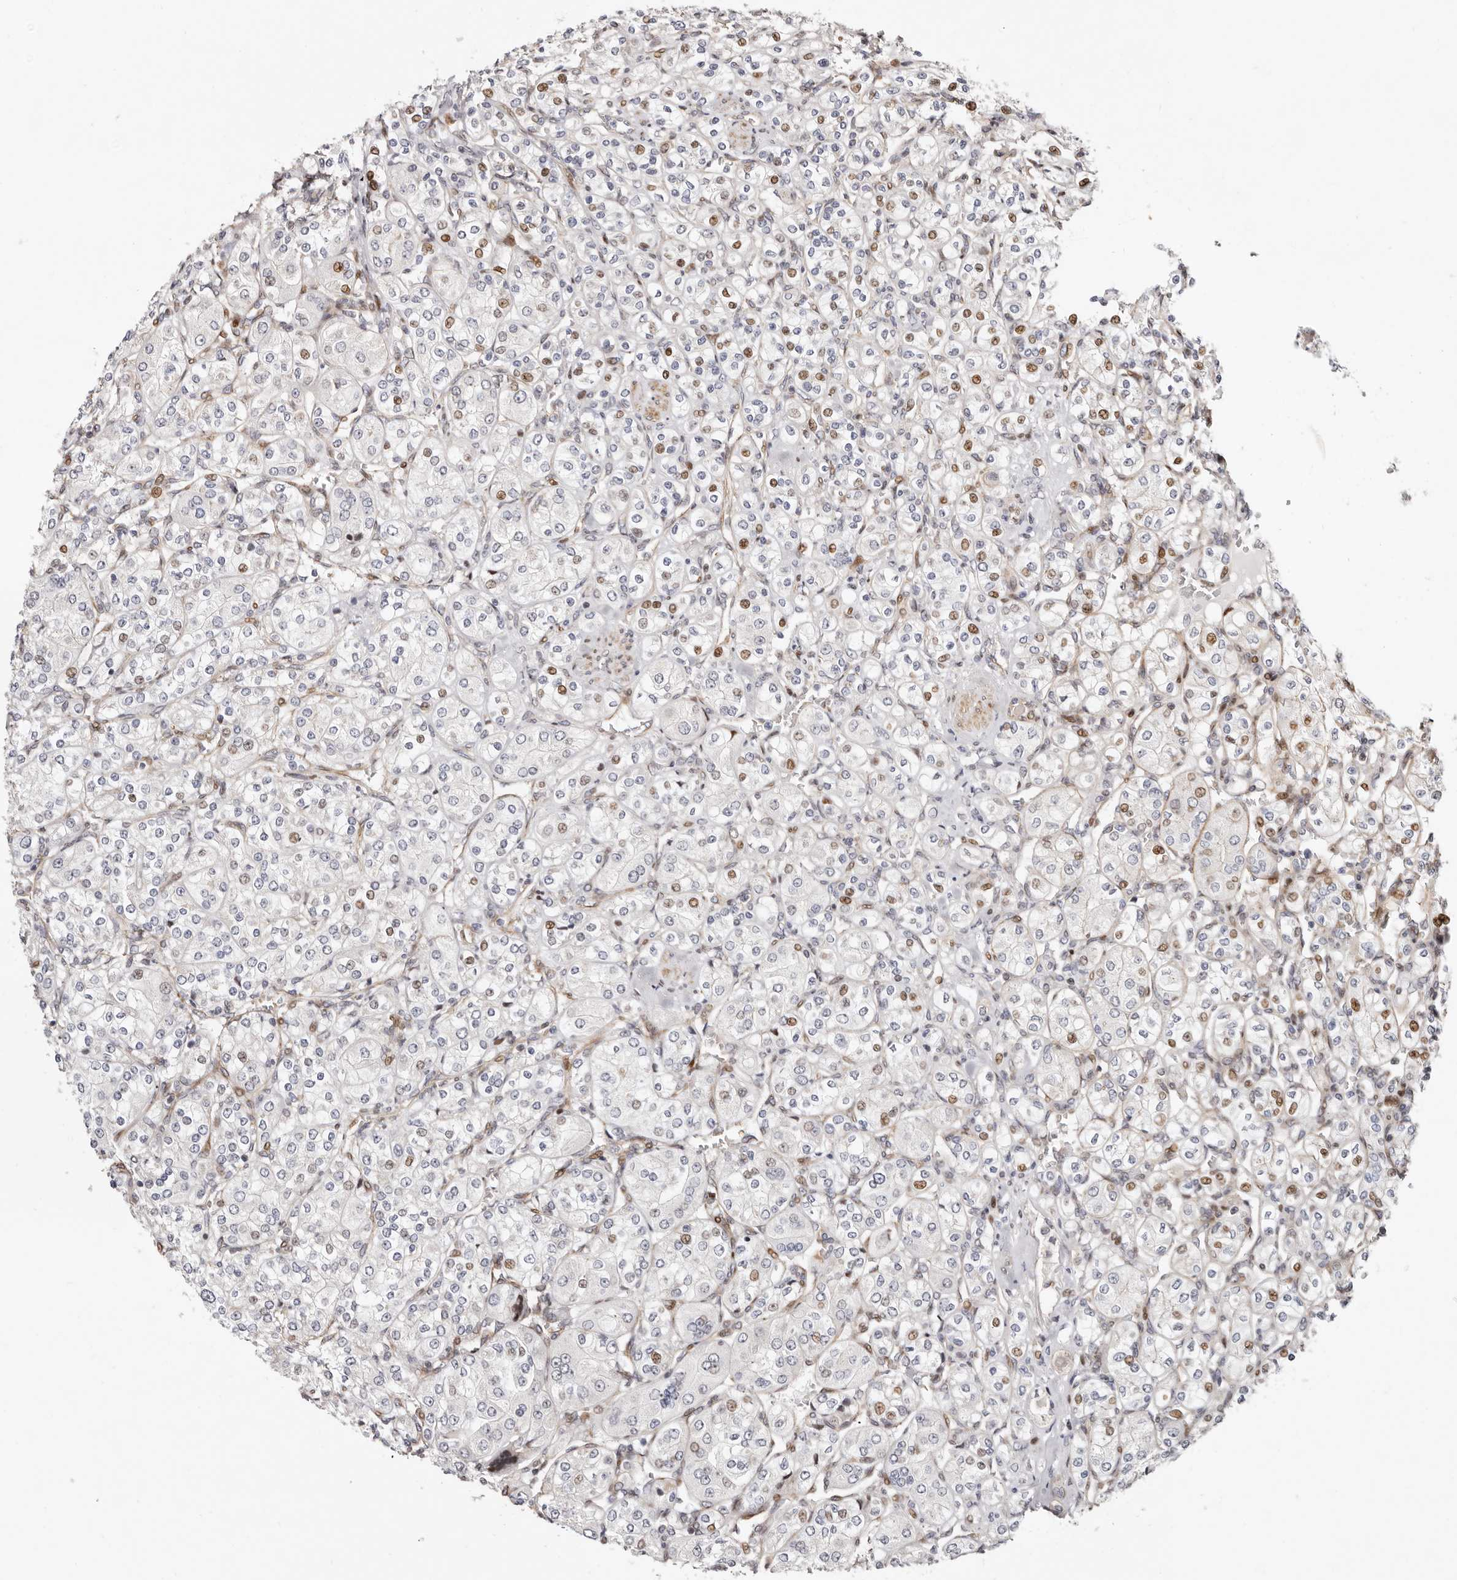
{"staining": {"intensity": "moderate", "quantity": "25%-75%", "location": "nuclear"}, "tissue": "renal cancer", "cell_type": "Tumor cells", "image_type": "cancer", "snomed": [{"axis": "morphology", "description": "Adenocarcinoma, NOS"}, {"axis": "topography", "description": "Kidney"}], "caption": "The photomicrograph exhibits a brown stain indicating the presence of a protein in the nuclear of tumor cells in renal cancer.", "gene": "EPHX3", "patient": {"sex": "male", "age": 77}}